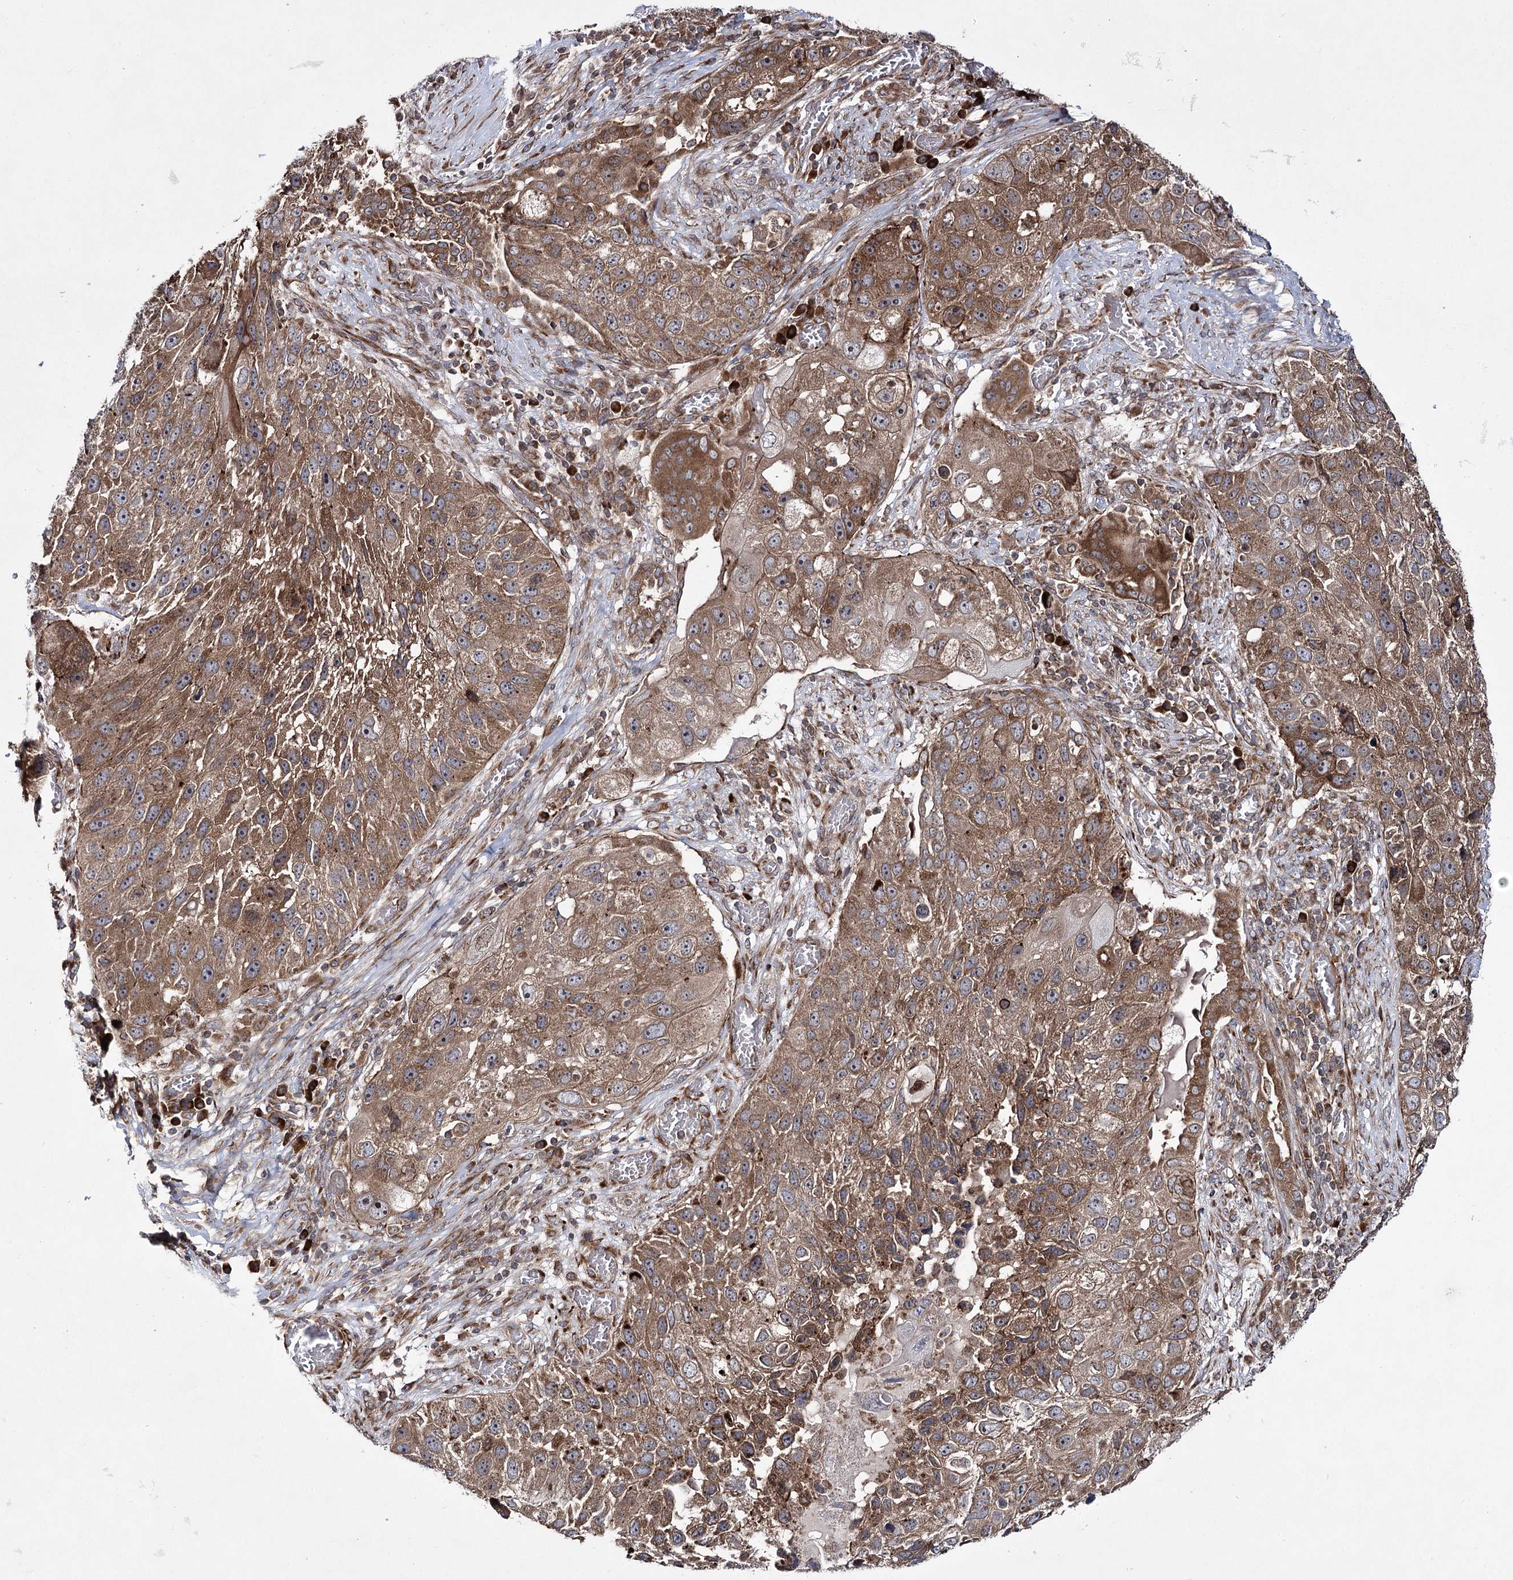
{"staining": {"intensity": "moderate", "quantity": ">75%", "location": "cytoplasmic/membranous"}, "tissue": "lung cancer", "cell_type": "Tumor cells", "image_type": "cancer", "snomed": [{"axis": "morphology", "description": "Squamous cell carcinoma, NOS"}, {"axis": "topography", "description": "Lung"}], "caption": "The immunohistochemical stain shows moderate cytoplasmic/membranous staining in tumor cells of squamous cell carcinoma (lung) tissue. The staining is performed using DAB (3,3'-diaminobenzidine) brown chromogen to label protein expression. The nuclei are counter-stained blue using hematoxylin.", "gene": "HECTD2", "patient": {"sex": "male", "age": 61}}